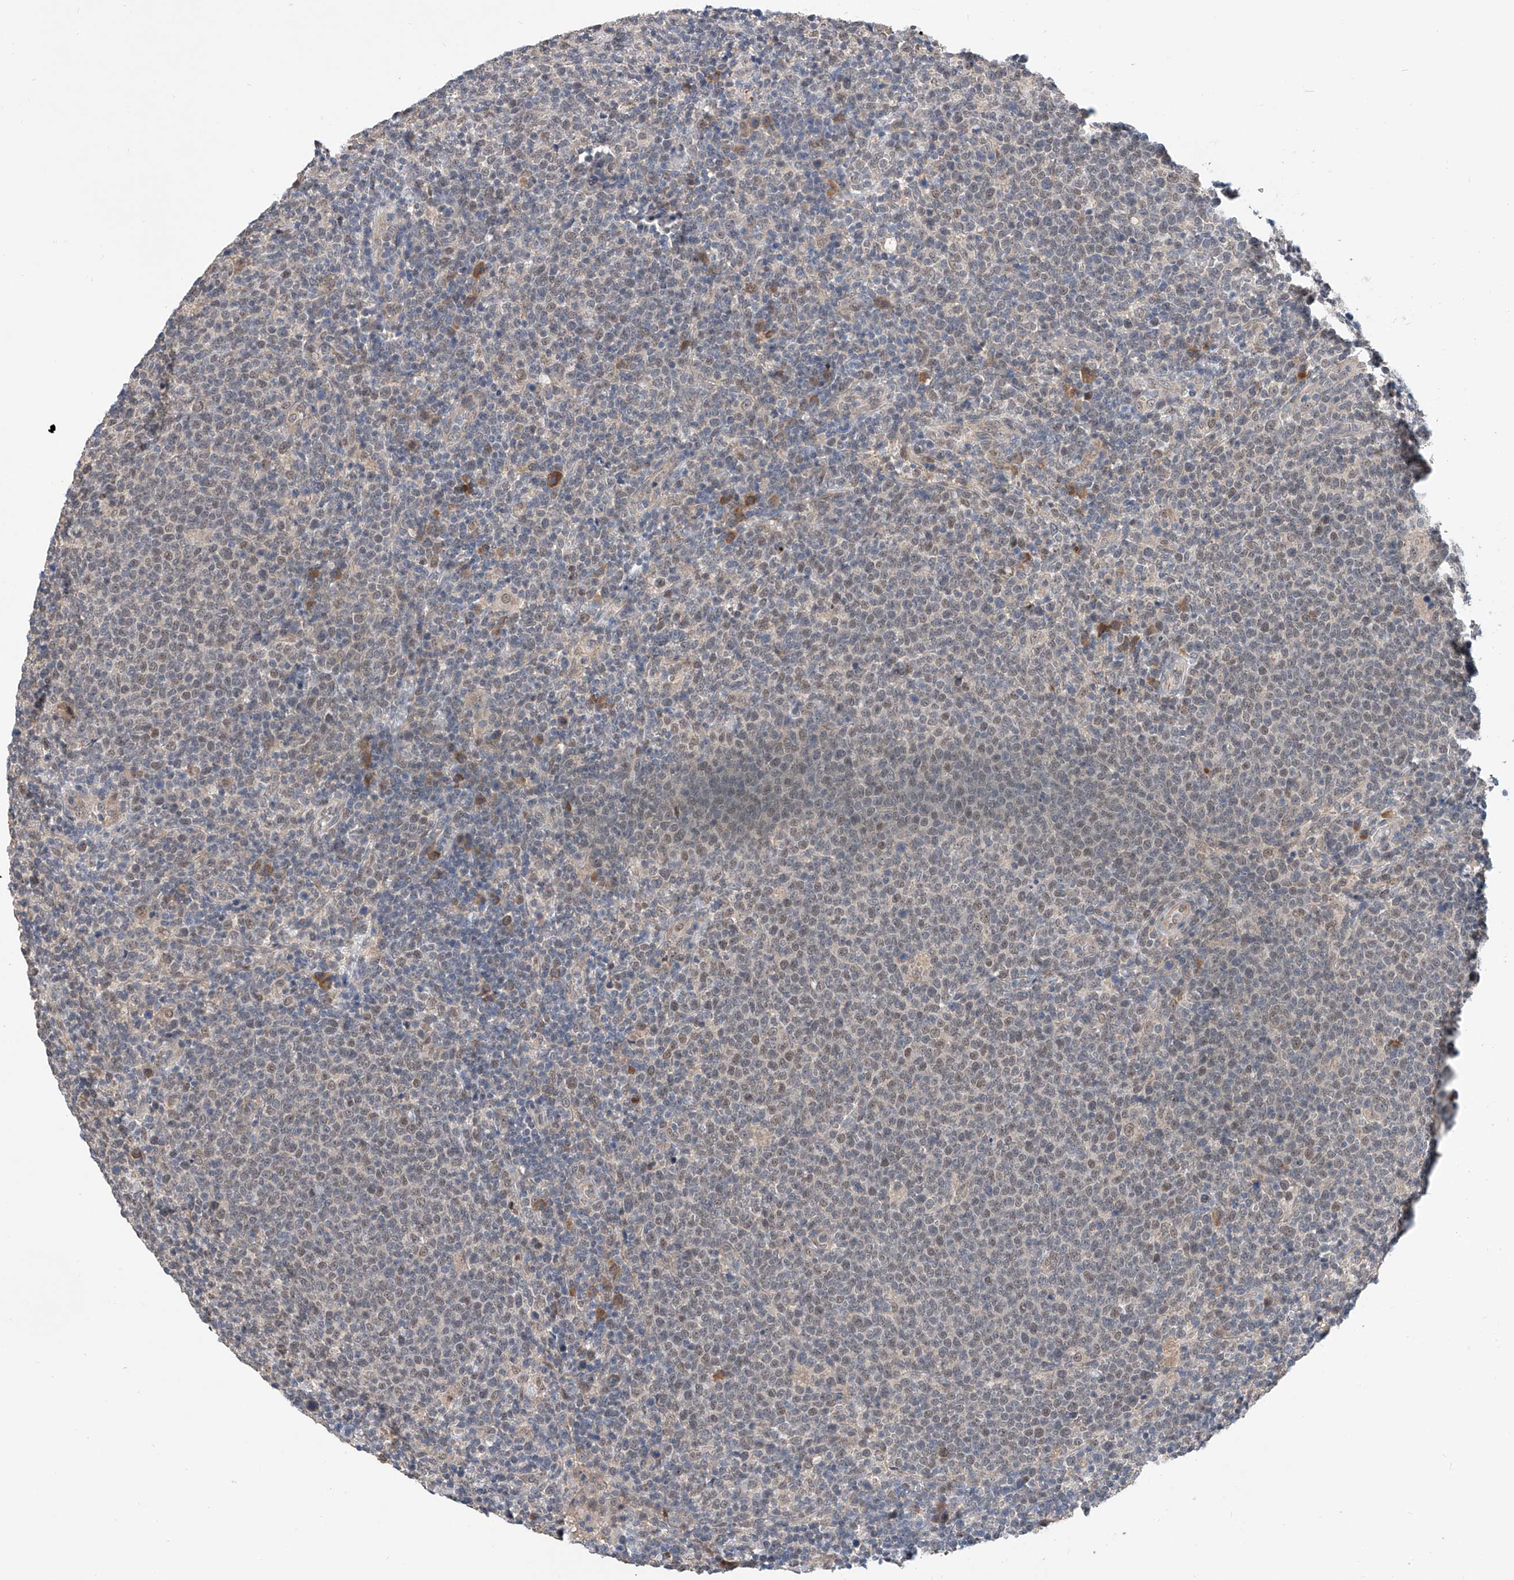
{"staining": {"intensity": "weak", "quantity": "<25%", "location": "nuclear"}, "tissue": "lymphoma", "cell_type": "Tumor cells", "image_type": "cancer", "snomed": [{"axis": "morphology", "description": "Malignant lymphoma, non-Hodgkin's type, High grade"}, {"axis": "topography", "description": "Lymph node"}], "caption": "Immunohistochemical staining of high-grade malignant lymphoma, non-Hodgkin's type exhibits no significant expression in tumor cells.", "gene": "CARMIL3", "patient": {"sex": "male", "age": 61}}